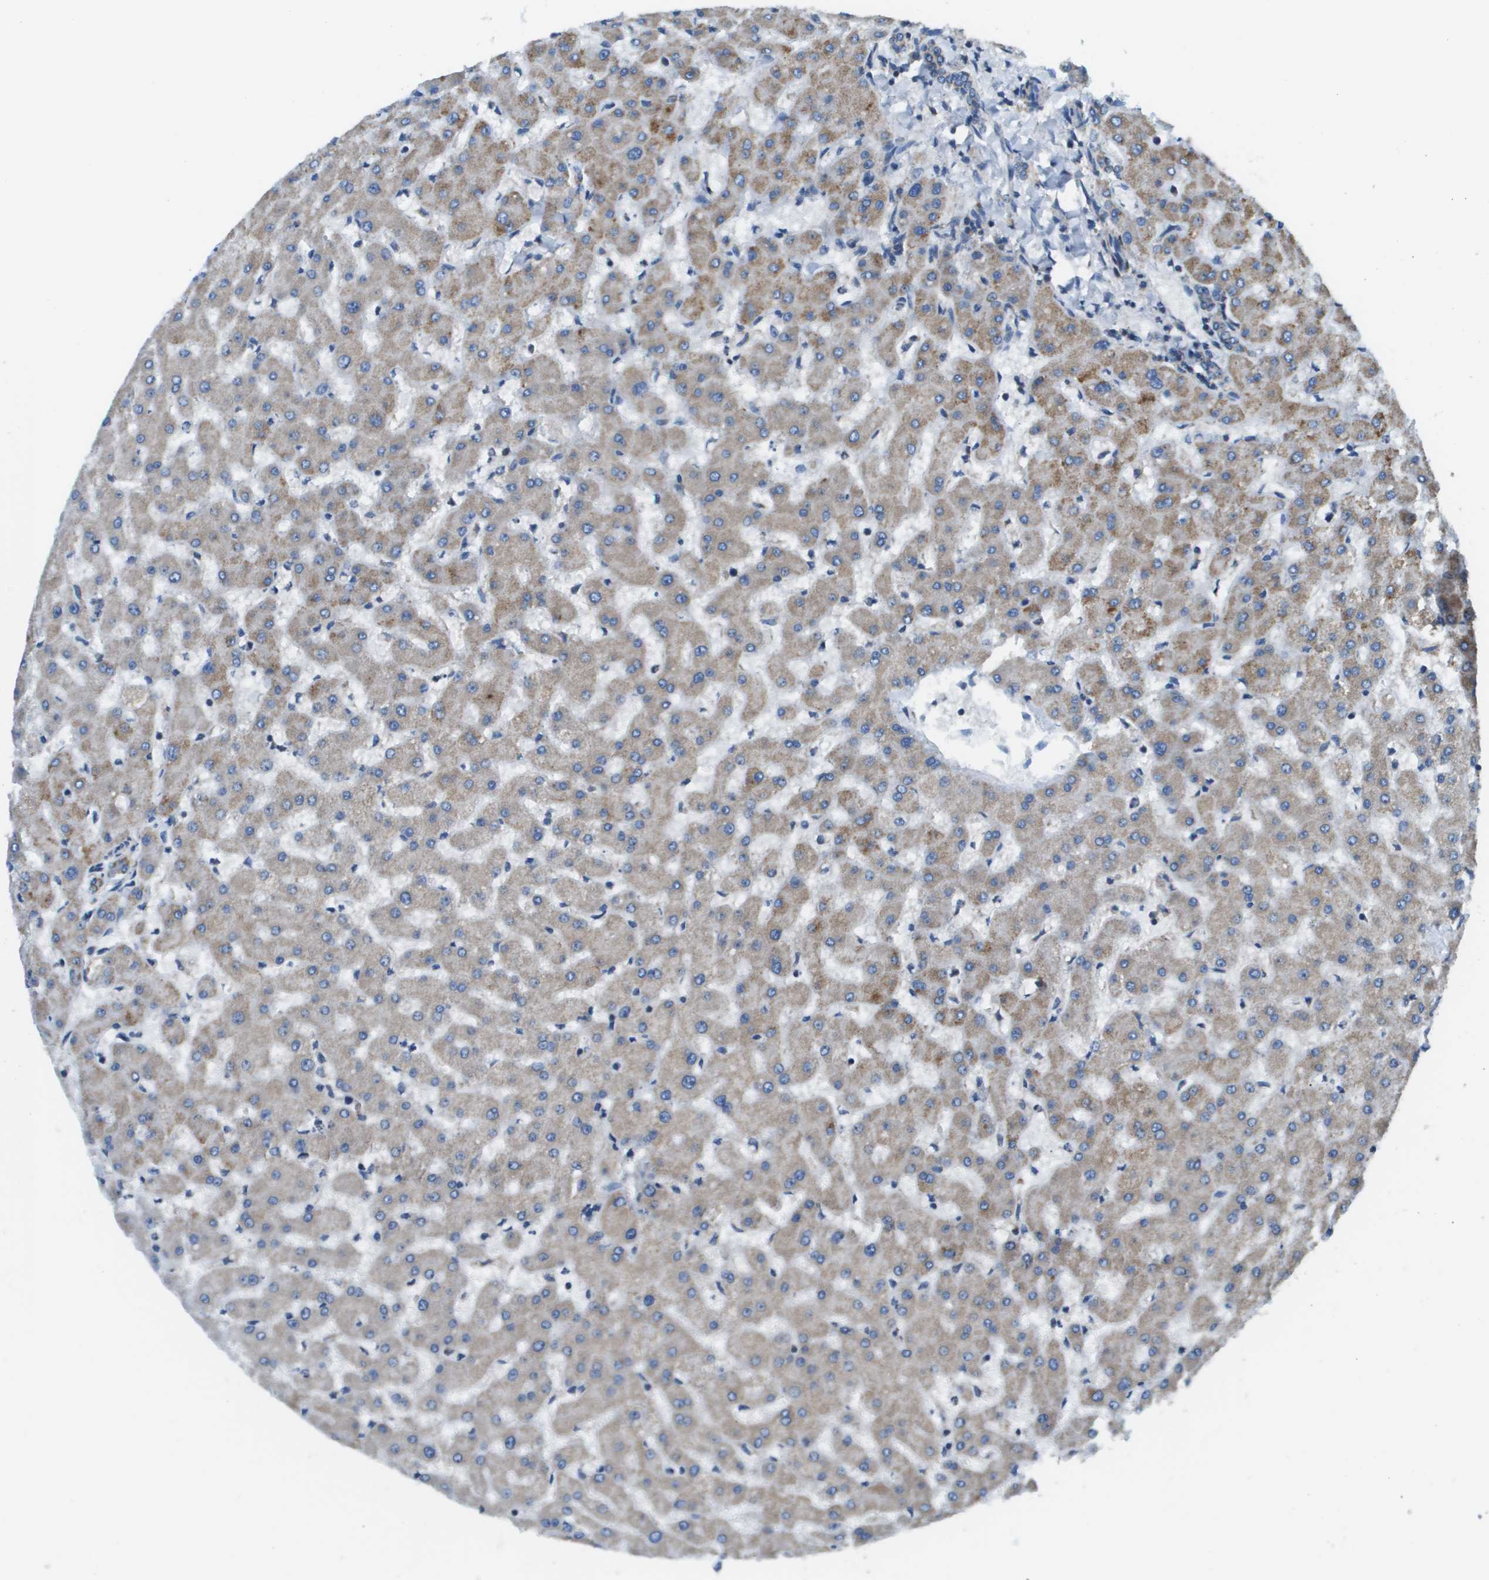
{"staining": {"intensity": "weak", "quantity": "<25%", "location": "cytoplasmic/membranous"}, "tissue": "liver", "cell_type": "Cholangiocytes", "image_type": "normal", "snomed": [{"axis": "morphology", "description": "Normal tissue, NOS"}, {"axis": "topography", "description": "Liver"}], "caption": "IHC photomicrograph of benign human liver stained for a protein (brown), which displays no expression in cholangiocytes. (Immunohistochemistry (ihc), brightfield microscopy, high magnification).", "gene": "TAOK3", "patient": {"sex": "female", "age": 63}}